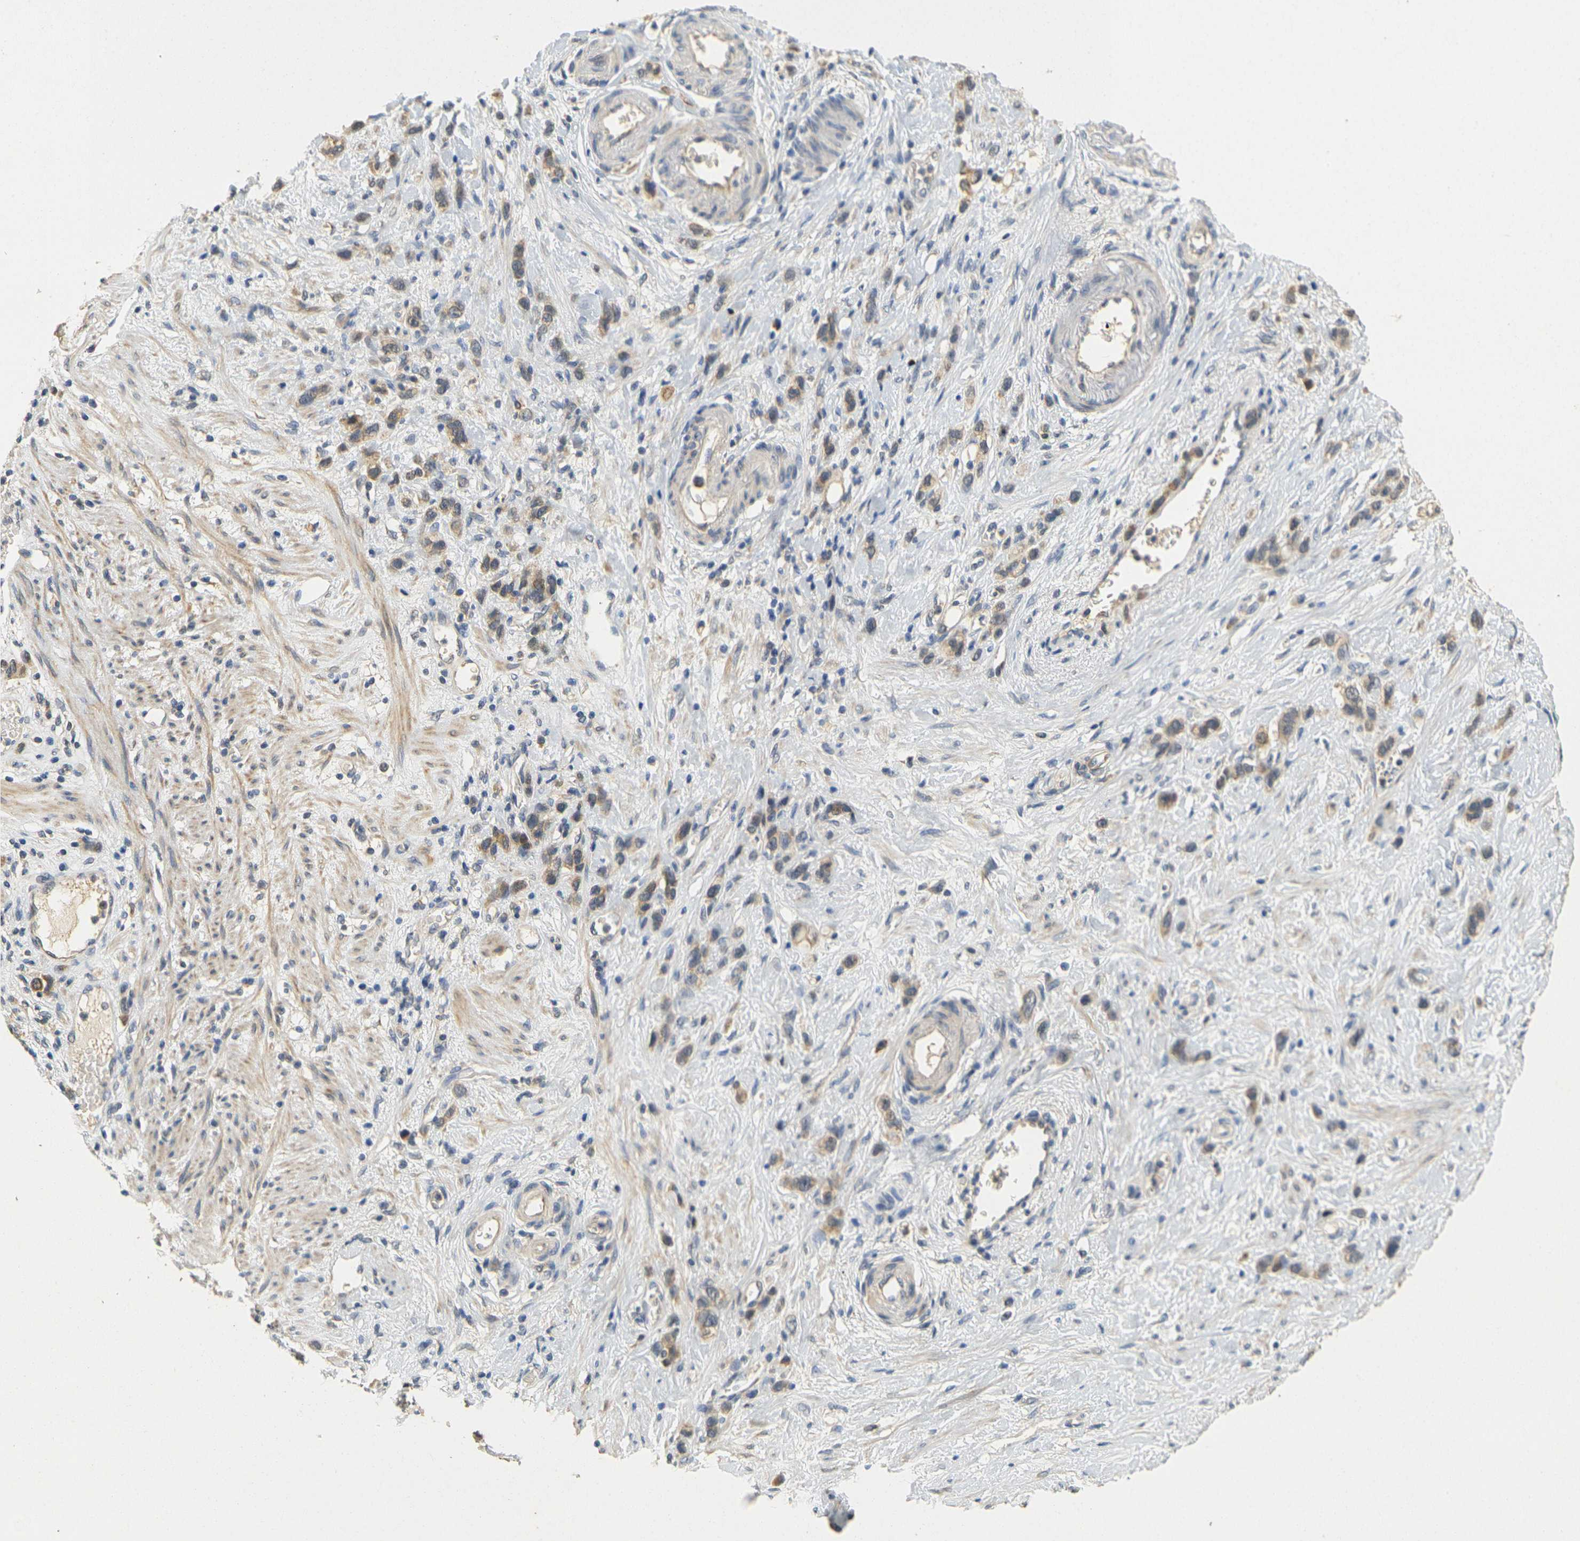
{"staining": {"intensity": "weak", "quantity": ">75%", "location": "cytoplasmic/membranous"}, "tissue": "stomach cancer", "cell_type": "Tumor cells", "image_type": "cancer", "snomed": [{"axis": "morphology", "description": "Adenocarcinoma, NOS"}, {"axis": "morphology", "description": "Adenocarcinoma, High grade"}, {"axis": "topography", "description": "Stomach, upper"}, {"axis": "topography", "description": "Stomach, lower"}], "caption": "Immunohistochemical staining of human stomach cancer (adenocarcinoma) reveals weak cytoplasmic/membranous protein staining in about >75% of tumor cells. Nuclei are stained in blue.", "gene": "GDAP1", "patient": {"sex": "female", "age": 65}}